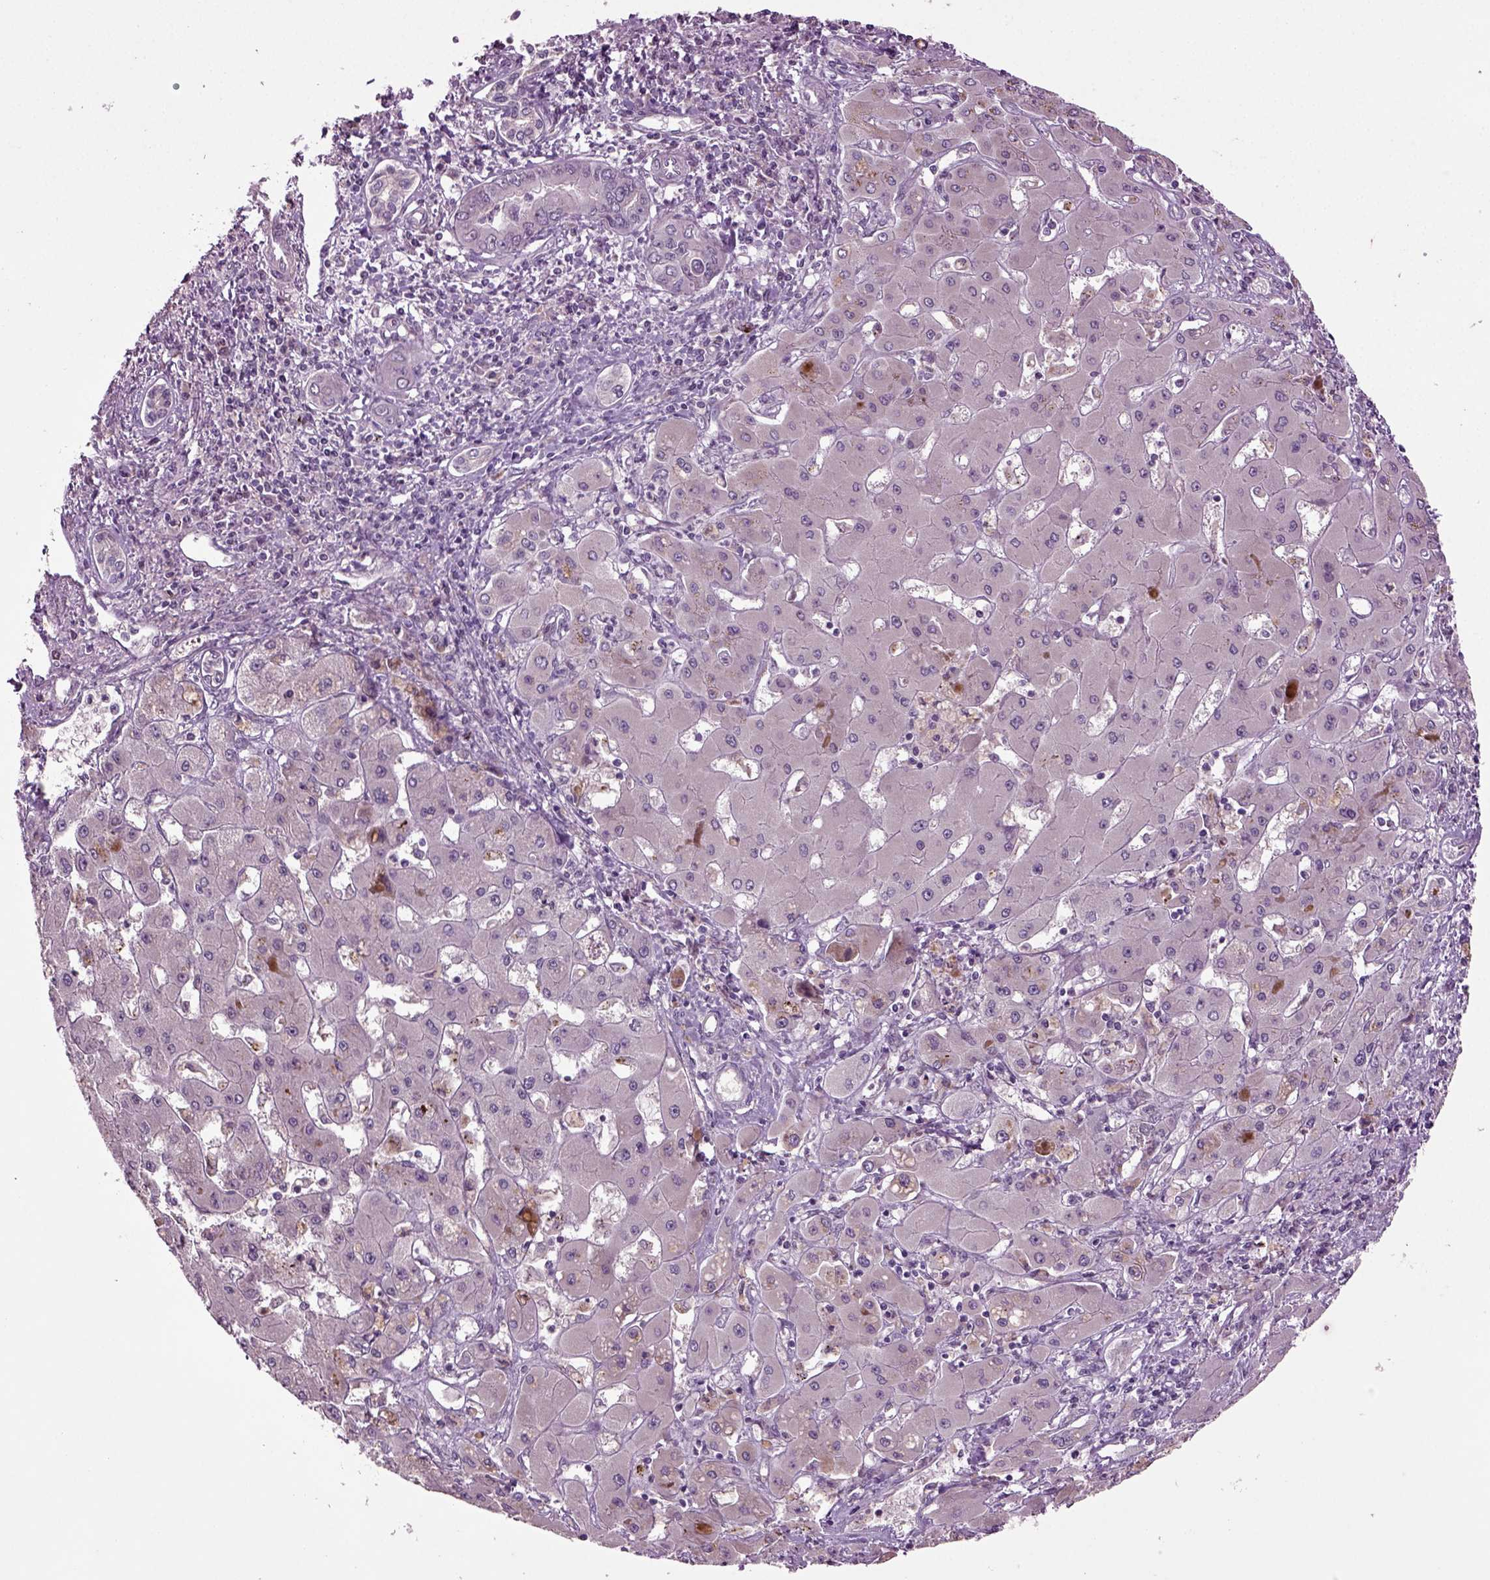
{"staining": {"intensity": "moderate", "quantity": "<25%", "location": "cytoplasmic/membranous"}, "tissue": "liver cancer", "cell_type": "Tumor cells", "image_type": "cancer", "snomed": [{"axis": "morphology", "description": "Cholangiocarcinoma"}, {"axis": "topography", "description": "Liver"}], "caption": "Protein analysis of cholangiocarcinoma (liver) tissue demonstrates moderate cytoplasmic/membranous positivity in about <25% of tumor cells.", "gene": "SLC17A6", "patient": {"sex": "male", "age": 67}}